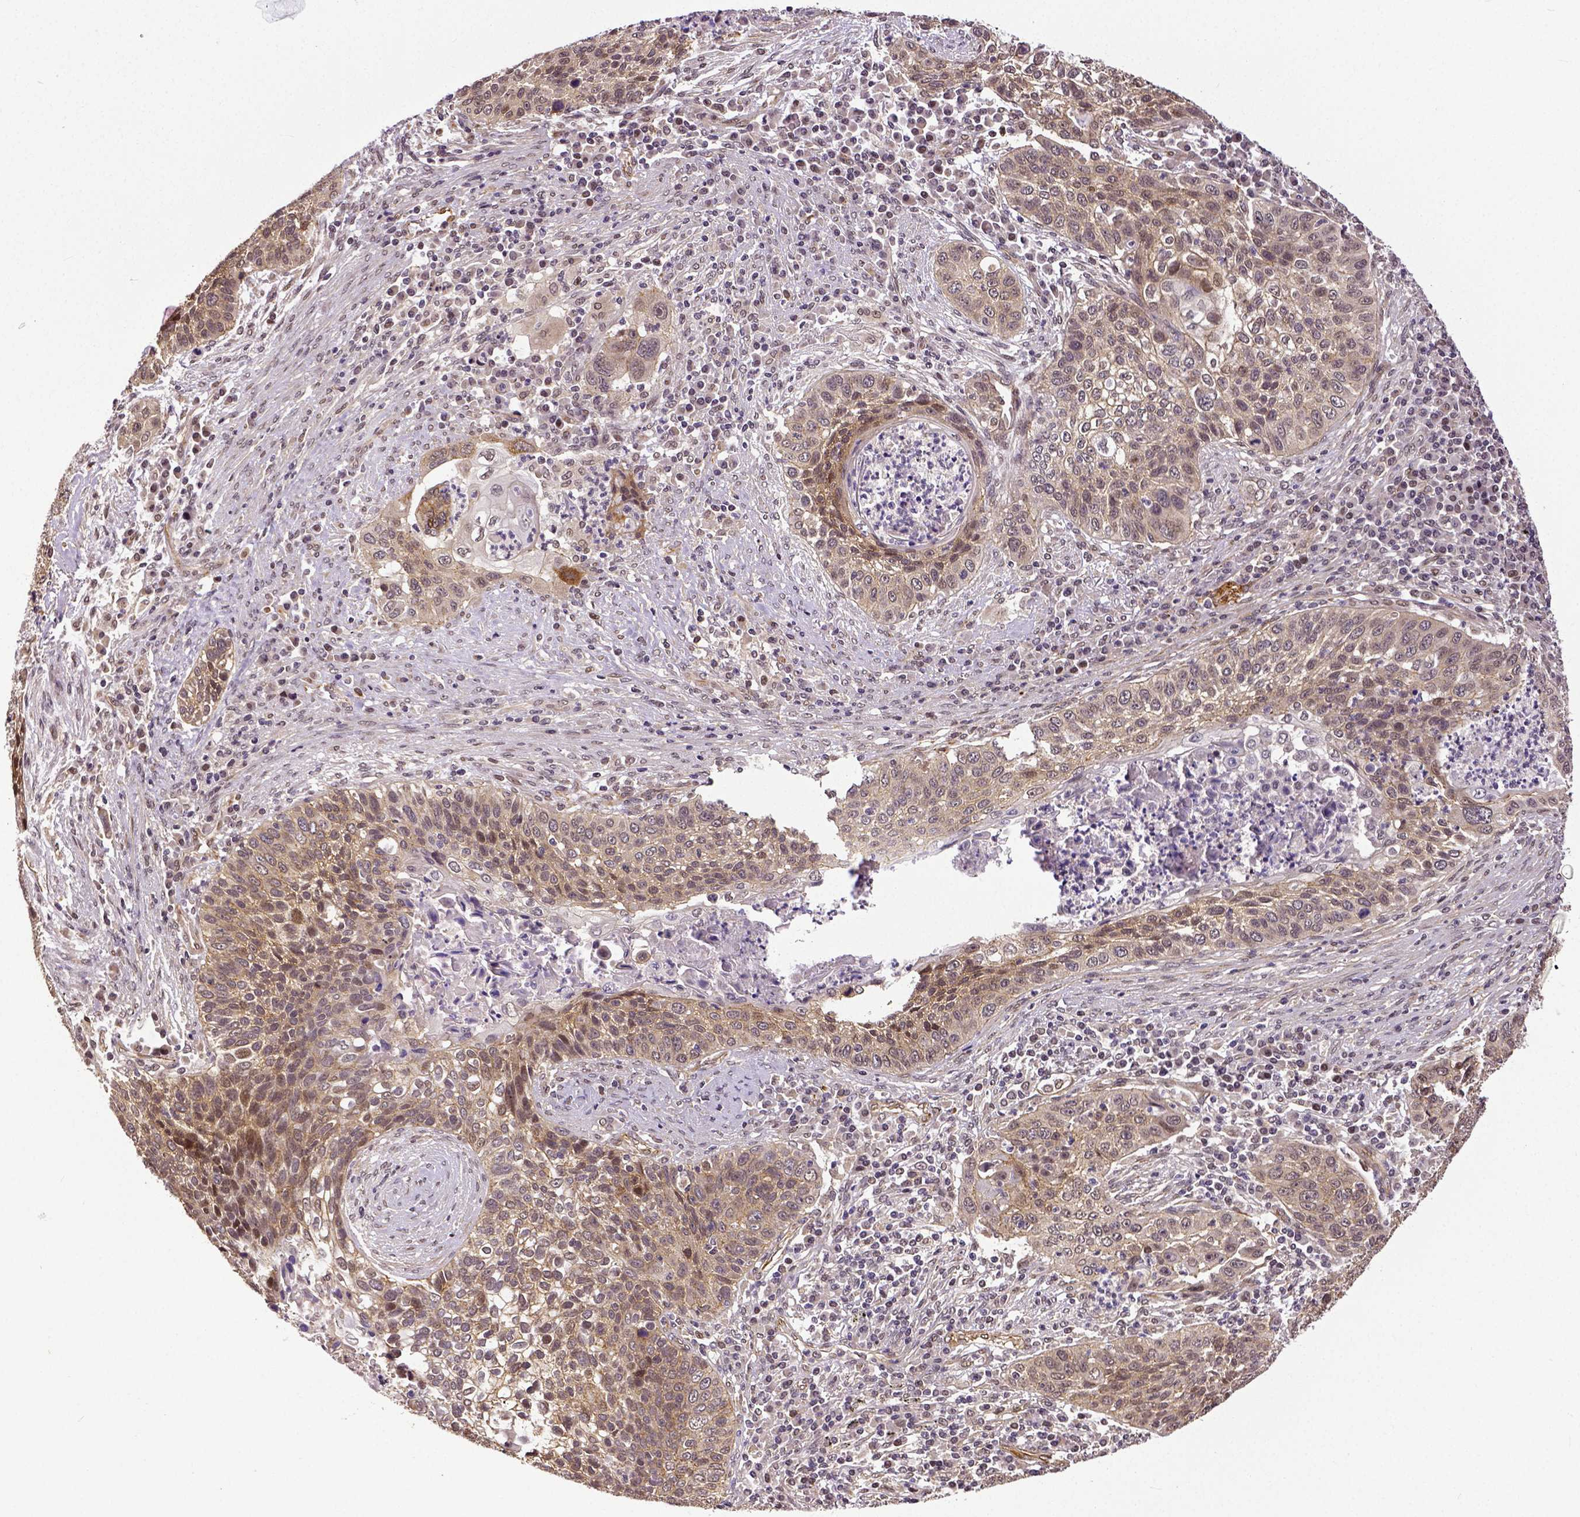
{"staining": {"intensity": "weak", "quantity": "25%-75%", "location": "cytoplasmic/membranous"}, "tissue": "lung cancer", "cell_type": "Tumor cells", "image_type": "cancer", "snomed": [{"axis": "morphology", "description": "Squamous cell carcinoma, NOS"}, {"axis": "morphology", "description": "Squamous cell carcinoma, metastatic, NOS"}, {"axis": "topography", "description": "Lung"}, {"axis": "topography", "description": "Pleura, NOS"}], "caption": "About 25%-75% of tumor cells in lung squamous cell carcinoma show weak cytoplasmic/membranous protein positivity as visualized by brown immunohistochemical staining.", "gene": "DICER1", "patient": {"sex": "male", "age": 72}}